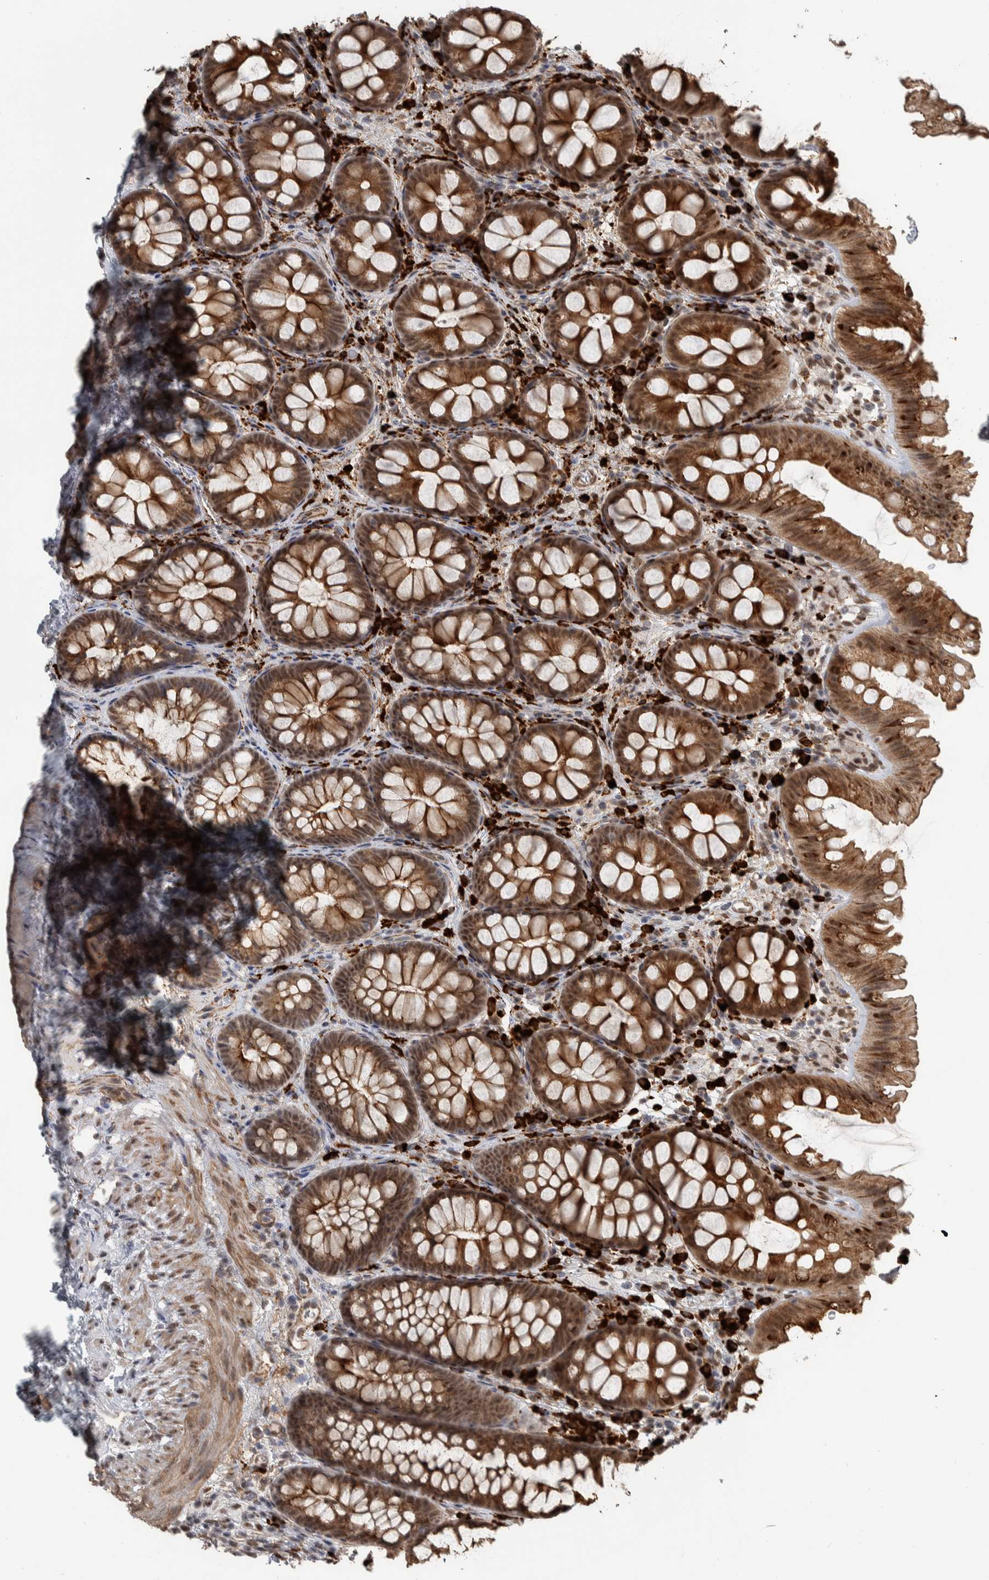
{"staining": {"intensity": "moderate", "quantity": ">75%", "location": "cytoplasmic/membranous"}, "tissue": "colon", "cell_type": "Endothelial cells", "image_type": "normal", "snomed": [{"axis": "morphology", "description": "Normal tissue, NOS"}, {"axis": "topography", "description": "Colon"}], "caption": "Benign colon displays moderate cytoplasmic/membranous staining in approximately >75% of endothelial cells, visualized by immunohistochemistry.", "gene": "DDX42", "patient": {"sex": "female", "age": 62}}